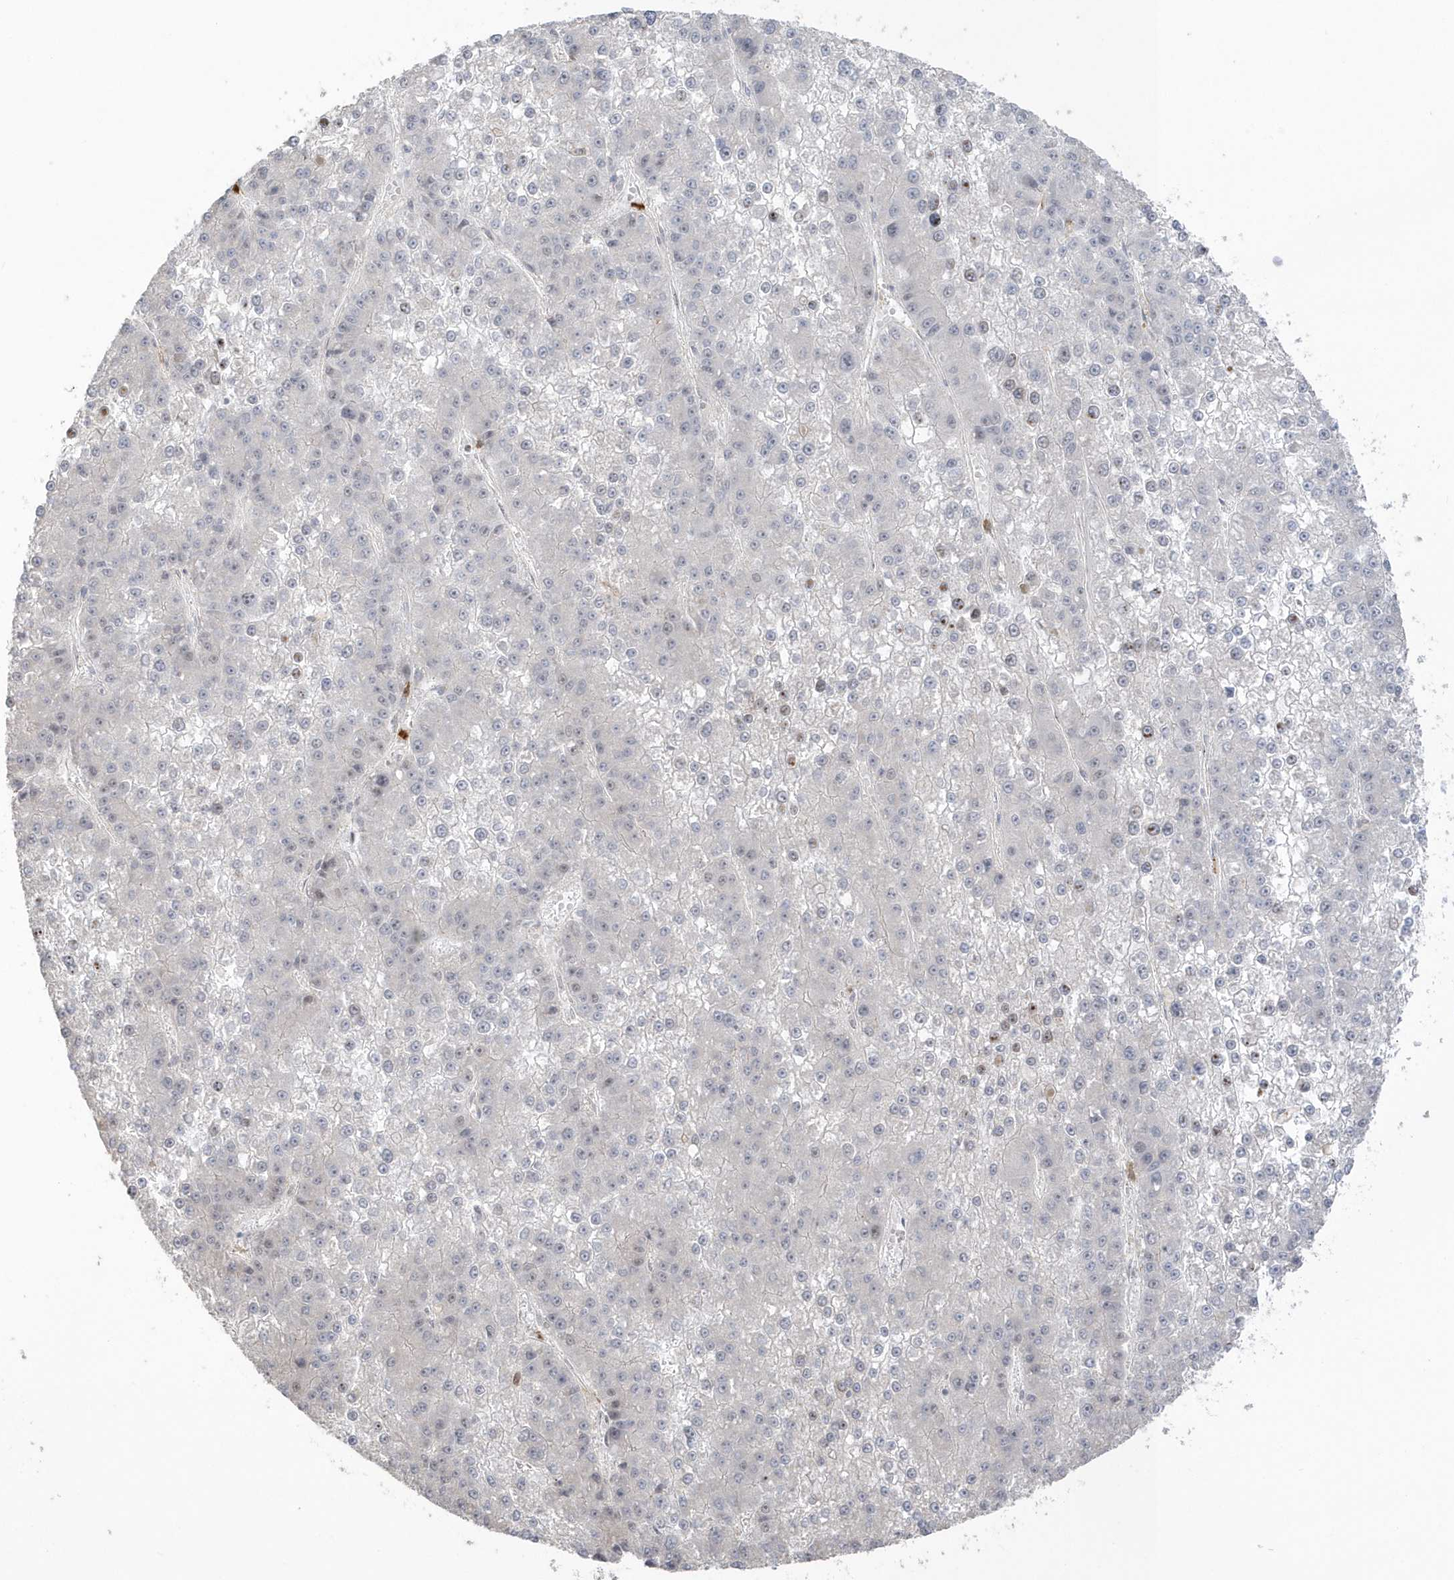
{"staining": {"intensity": "negative", "quantity": "none", "location": "none"}, "tissue": "liver cancer", "cell_type": "Tumor cells", "image_type": "cancer", "snomed": [{"axis": "morphology", "description": "Carcinoma, Hepatocellular, NOS"}, {"axis": "topography", "description": "Liver"}], "caption": "Photomicrograph shows no significant protein positivity in tumor cells of liver cancer (hepatocellular carcinoma). Nuclei are stained in blue.", "gene": "NAF1", "patient": {"sex": "female", "age": 73}}